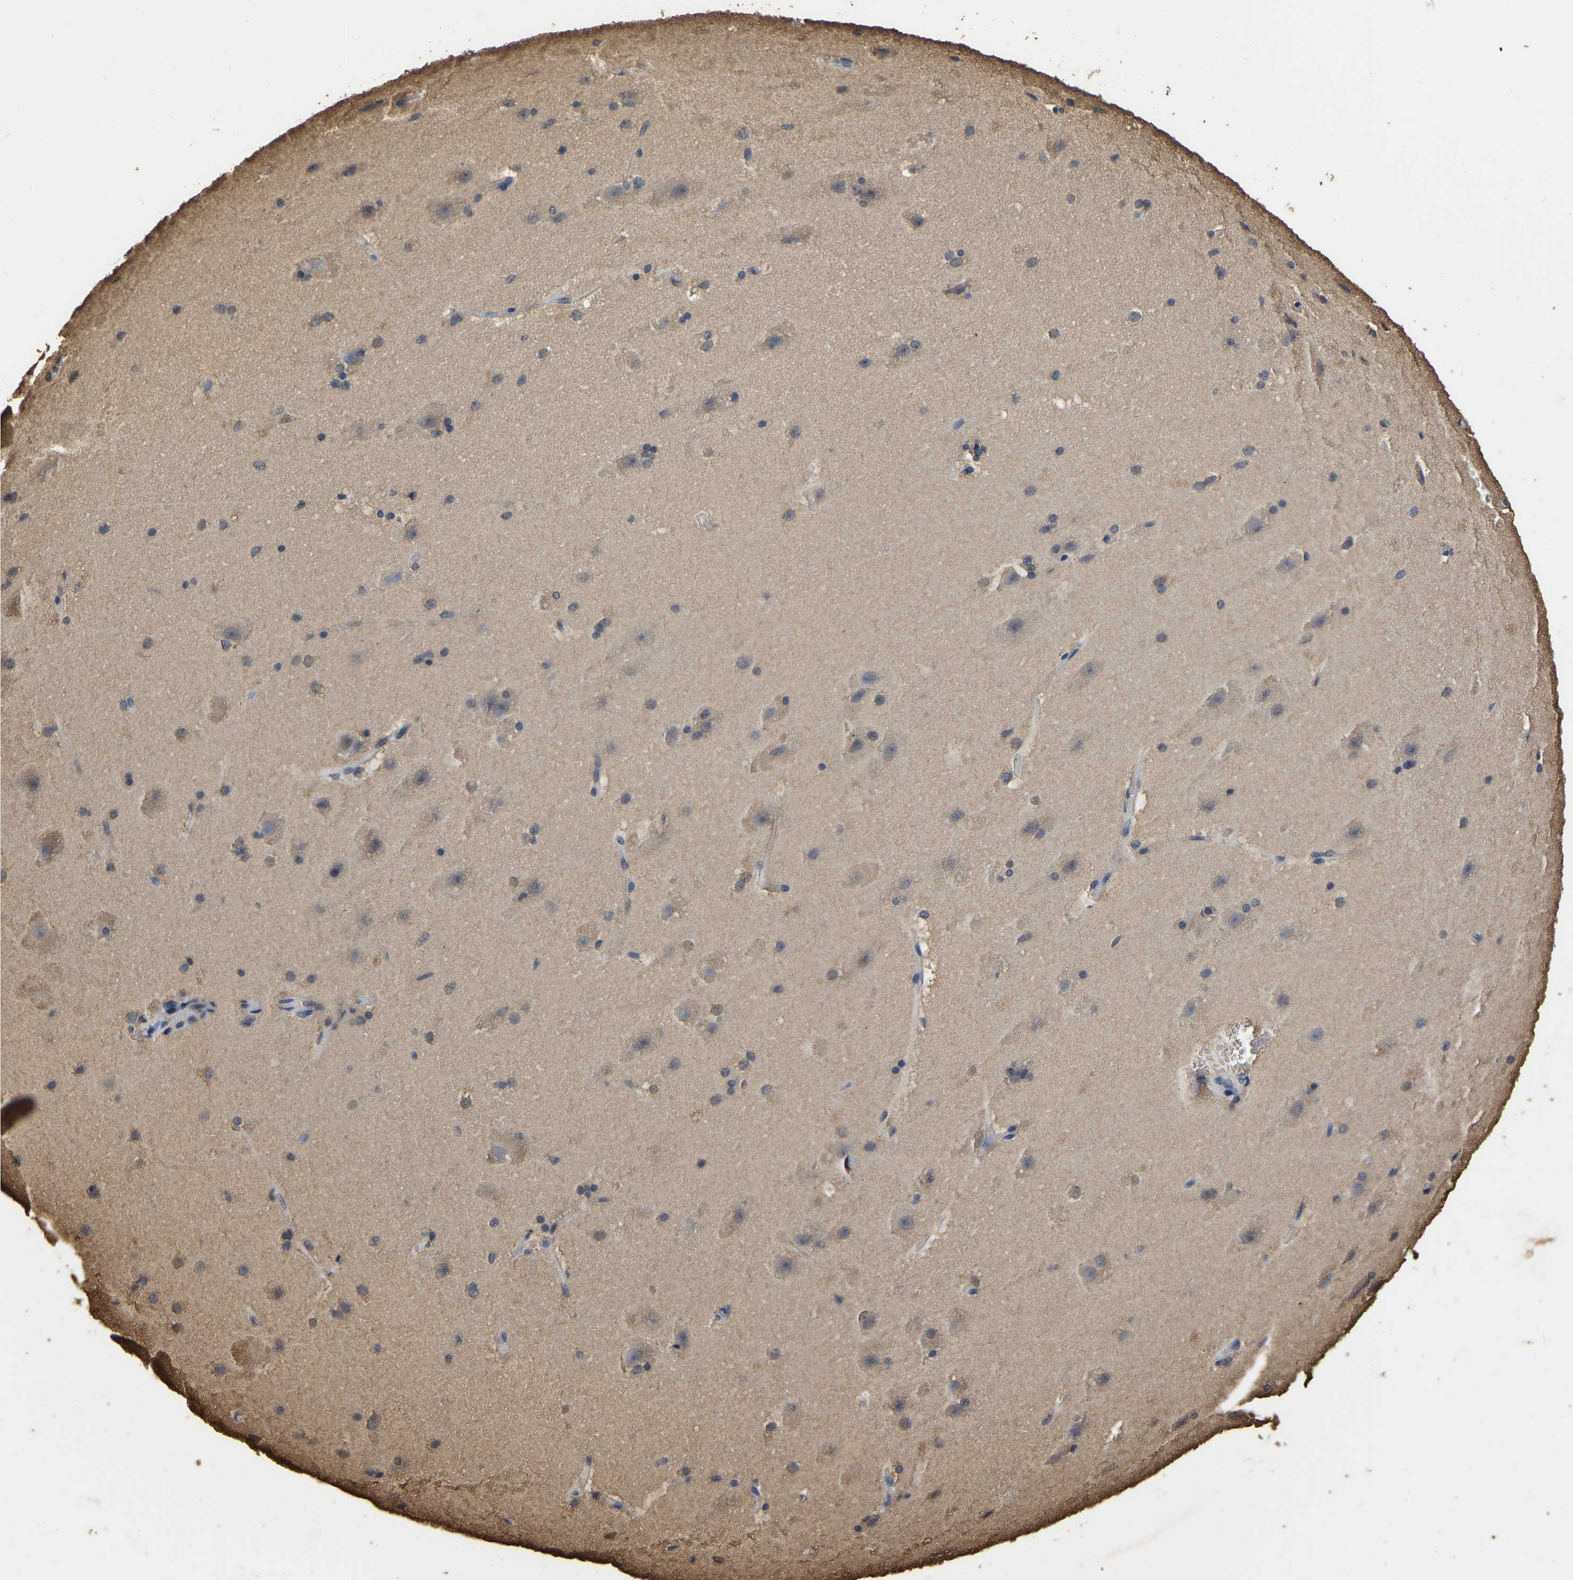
{"staining": {"intensity": "moderate", "quantity": "<25%", "location": "cytoplasmic/membranous"}, "tissue": "cerebral cortex", "cell_type": "Endothelial cells", "image_type": "normal", "snomed": [{"axis": "morphology", "description": "Normal tissue, NOS"}, {"axis": "topography", "description": "Cerebral cortex"}, {"axis": "topography", "description": "Hippocampus"}], "caption": "DAB (3,3'-diaminobenzidine) immunohistochemical staining of unremarkable cerebral cortex shows moderate cytoplasmic/membranous protein staining in approximately <25% of endothelial cells.", "gene": "LDHB", "patient": {"sex": "female", "age": 19}}